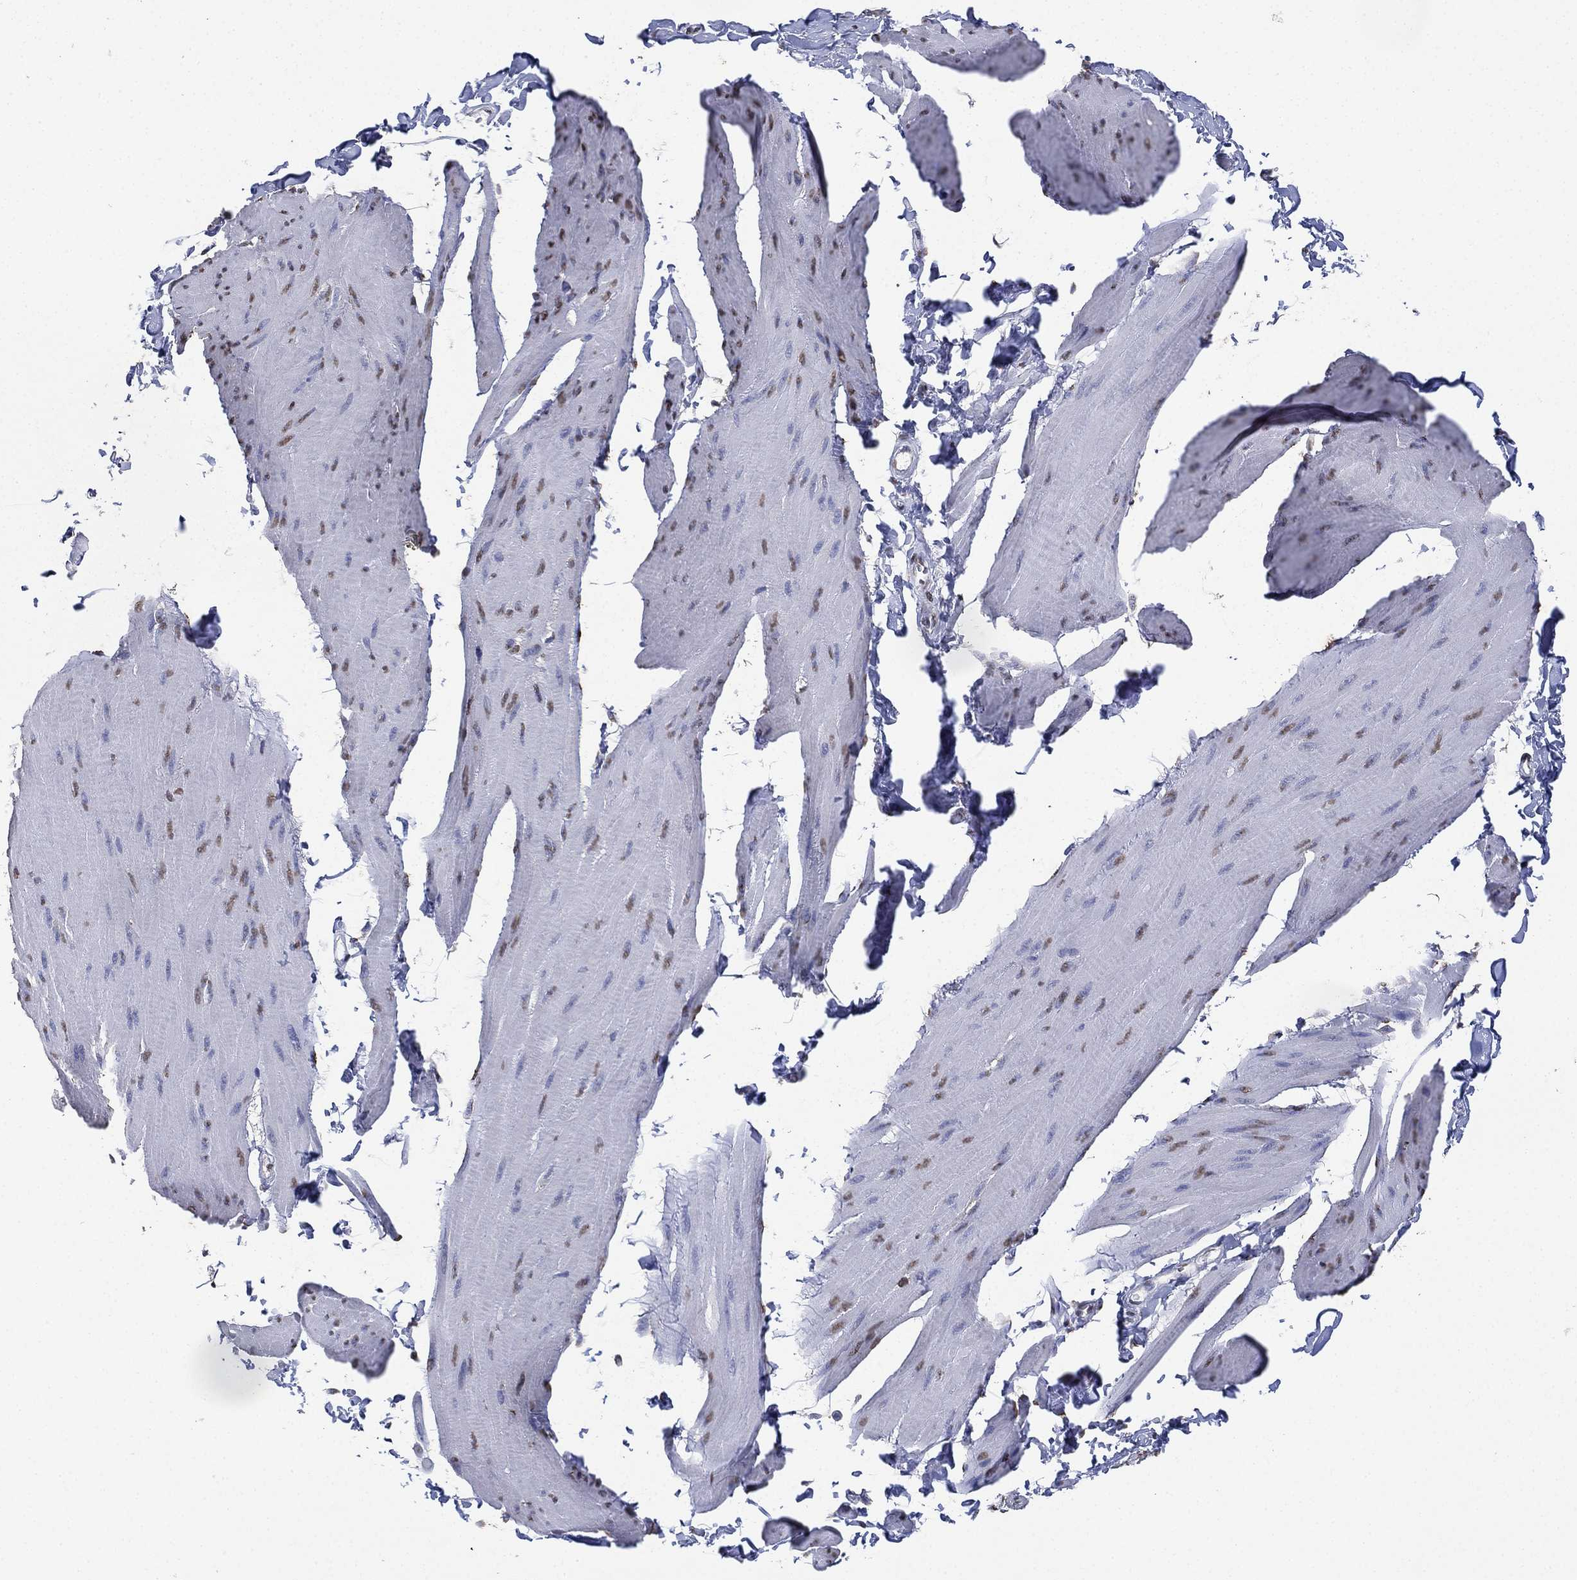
{"staining": {"intensity": "moderate", "quantity": "25%-75%", "location": "nuclear"}, "tissue": "smooth muscle", "cell_type": "Smooth muscle cells", "image_type": "normal", "snomed": [{"axis": "morphology", "description": "Normal tissue, NOS"}, {"axis": "topography", "description": "Adipose tissue"}, {"axis": "topography", "description": "Smooth muscle"}, {"axis": "topography", "description": "Peripheral nerve tissue"}], "caption": "Smooth muscle stained with immunohistochemistry (IHC) exhibits moderate nuclear expression in approximately 25%-75% of smooth muscle cells.", "gene": "ALDH7A1", "patient": {"sex": "male", "age": 83}}